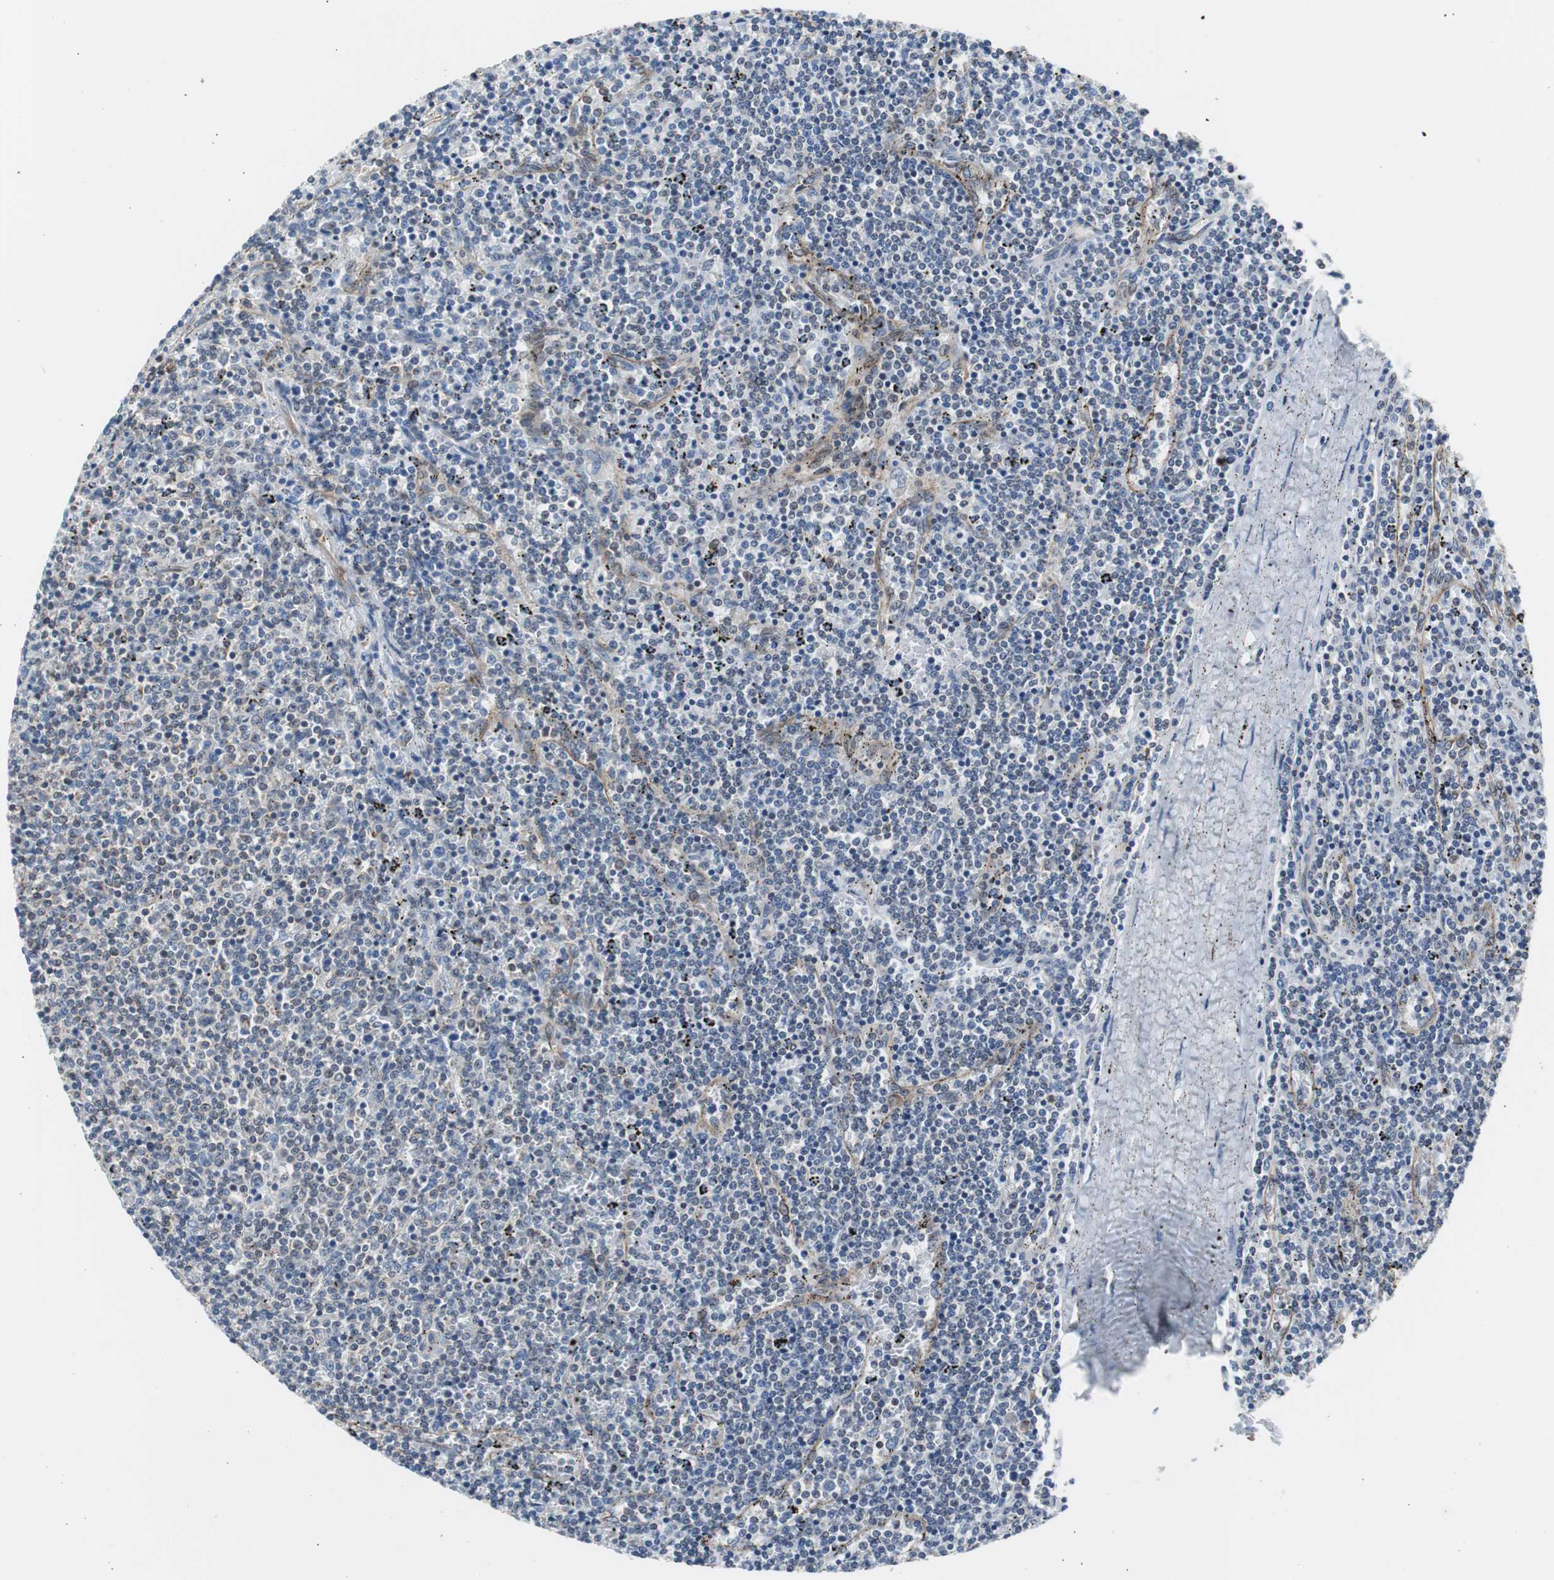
{"staining": {"intensity": "negative", "quantity": "none", "location": "none"}, "tissue": "lymphoma", "cell_type": "Tumor cells", "image_type": "cancer", "snomed": [{"axis": "morphology", "description": "Malignant lymphoma, non-Hodgkin's type, Low grade"}, {"axis": "topography", "description": "Spleen"}], "caption": "Histopathology image shows no protein staining in tumor cells of low-grade malignant lymphoma, non-Hodgkin's type tissue.", "gene": "KIF3B", "patient": {"sex": "female", "age": 50}}